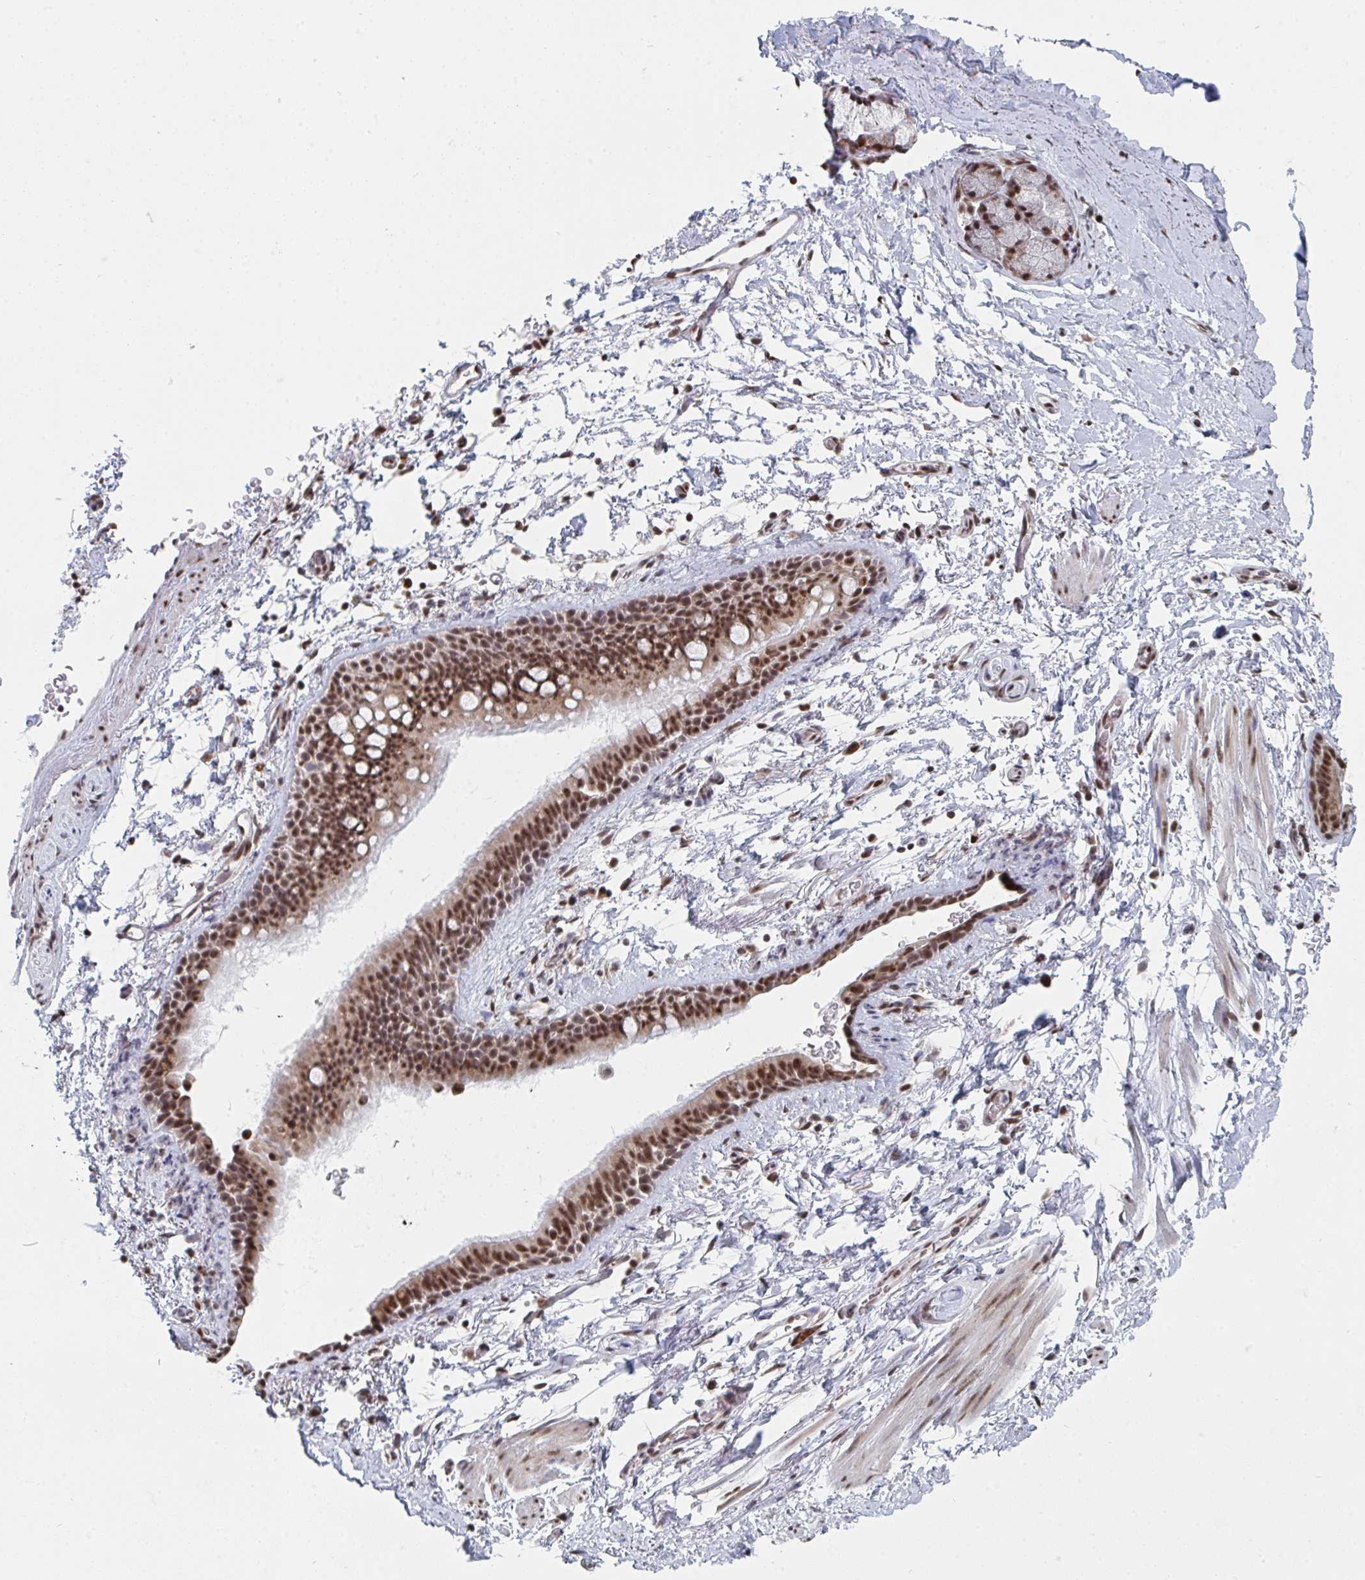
{"staining": {"intensity": "negative", "quantity": "none", "location": "none"}, "tissue": "adipose tissue", "cell_type": "Adipocytes", "image_type": "normal", "snomed": [{"axis": "morphology", "description": "Normal tissue, NOS"}, {"axis": "topography", "description": "Lymph node"}, {"axis": "topography", "description": "Cartilage tissue"}, {"axis": "topography", "description": "Bronchus"}], "caption": "Immunohistochemistry of benign adipose tissue demonstrates no positivity in adipocytes. (DAB (3,3'-diaminobenzidine) immunohistochemistry with hematoxylin counter stain).", "gene": "MBNL1", "patient": {"sex": "female", "age": 70}}